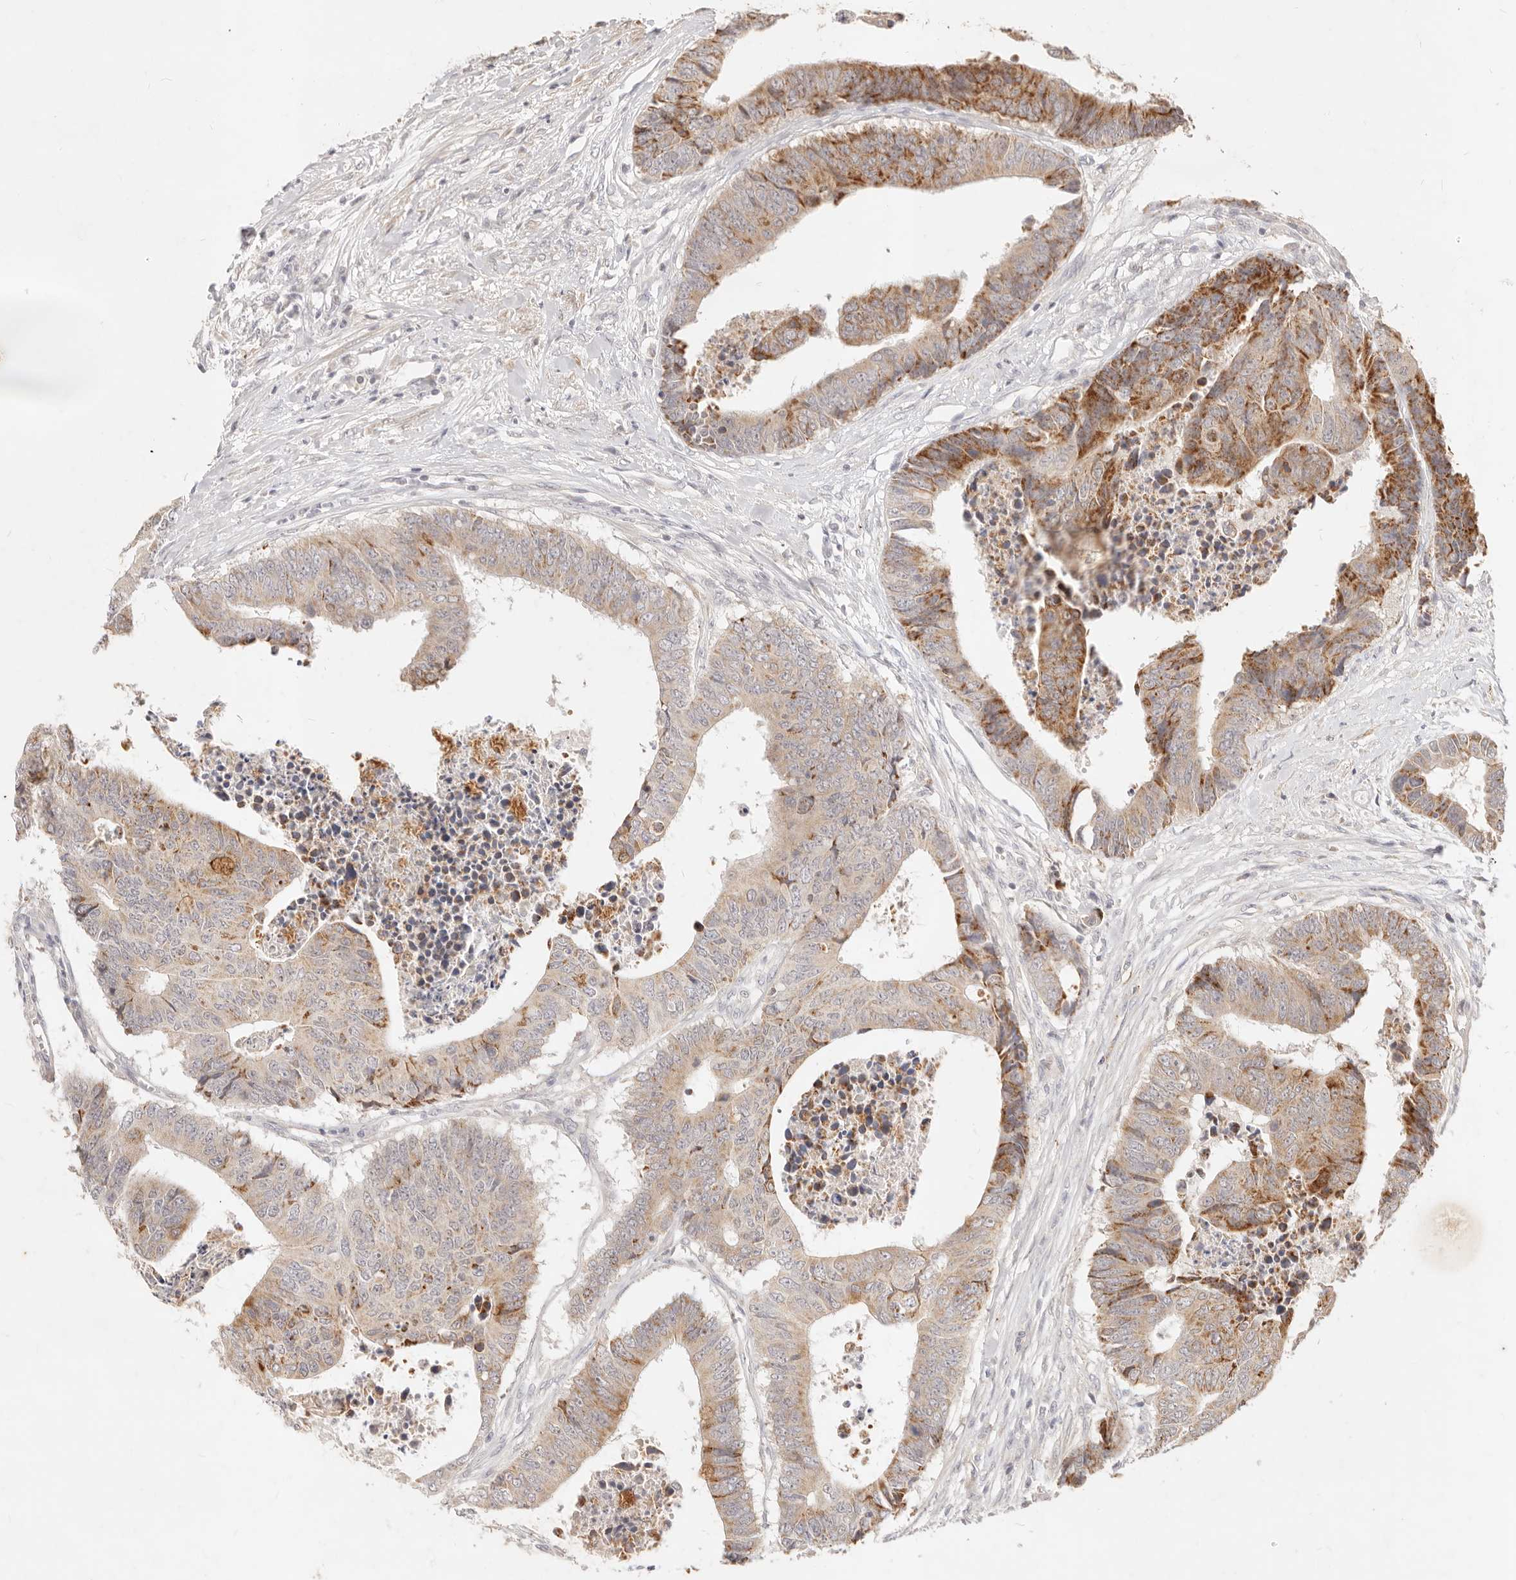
{"staining": {"intensity": "moderate", "quantity": "25%-75%", "location": "cytoplasmic/membranous"}, "tissue": "colorectal cancer", "cell_type": "Tumor cells", "image_type": "cancer", "snomed": [{"axis": "morphology", "description": "Adenocarcinoma, NOS"}, {"axis": "topography", "description": "Rectum"}], "caption": "There is medium levels of moderate cytoplasmic/membranous staining in tumor cells of colorectal adenocarcinoma, as demonstrated by immunohistochemical staining (brown color).", "gene": "RUBCNL", "patient": {"sex": "male", "age": 84}}